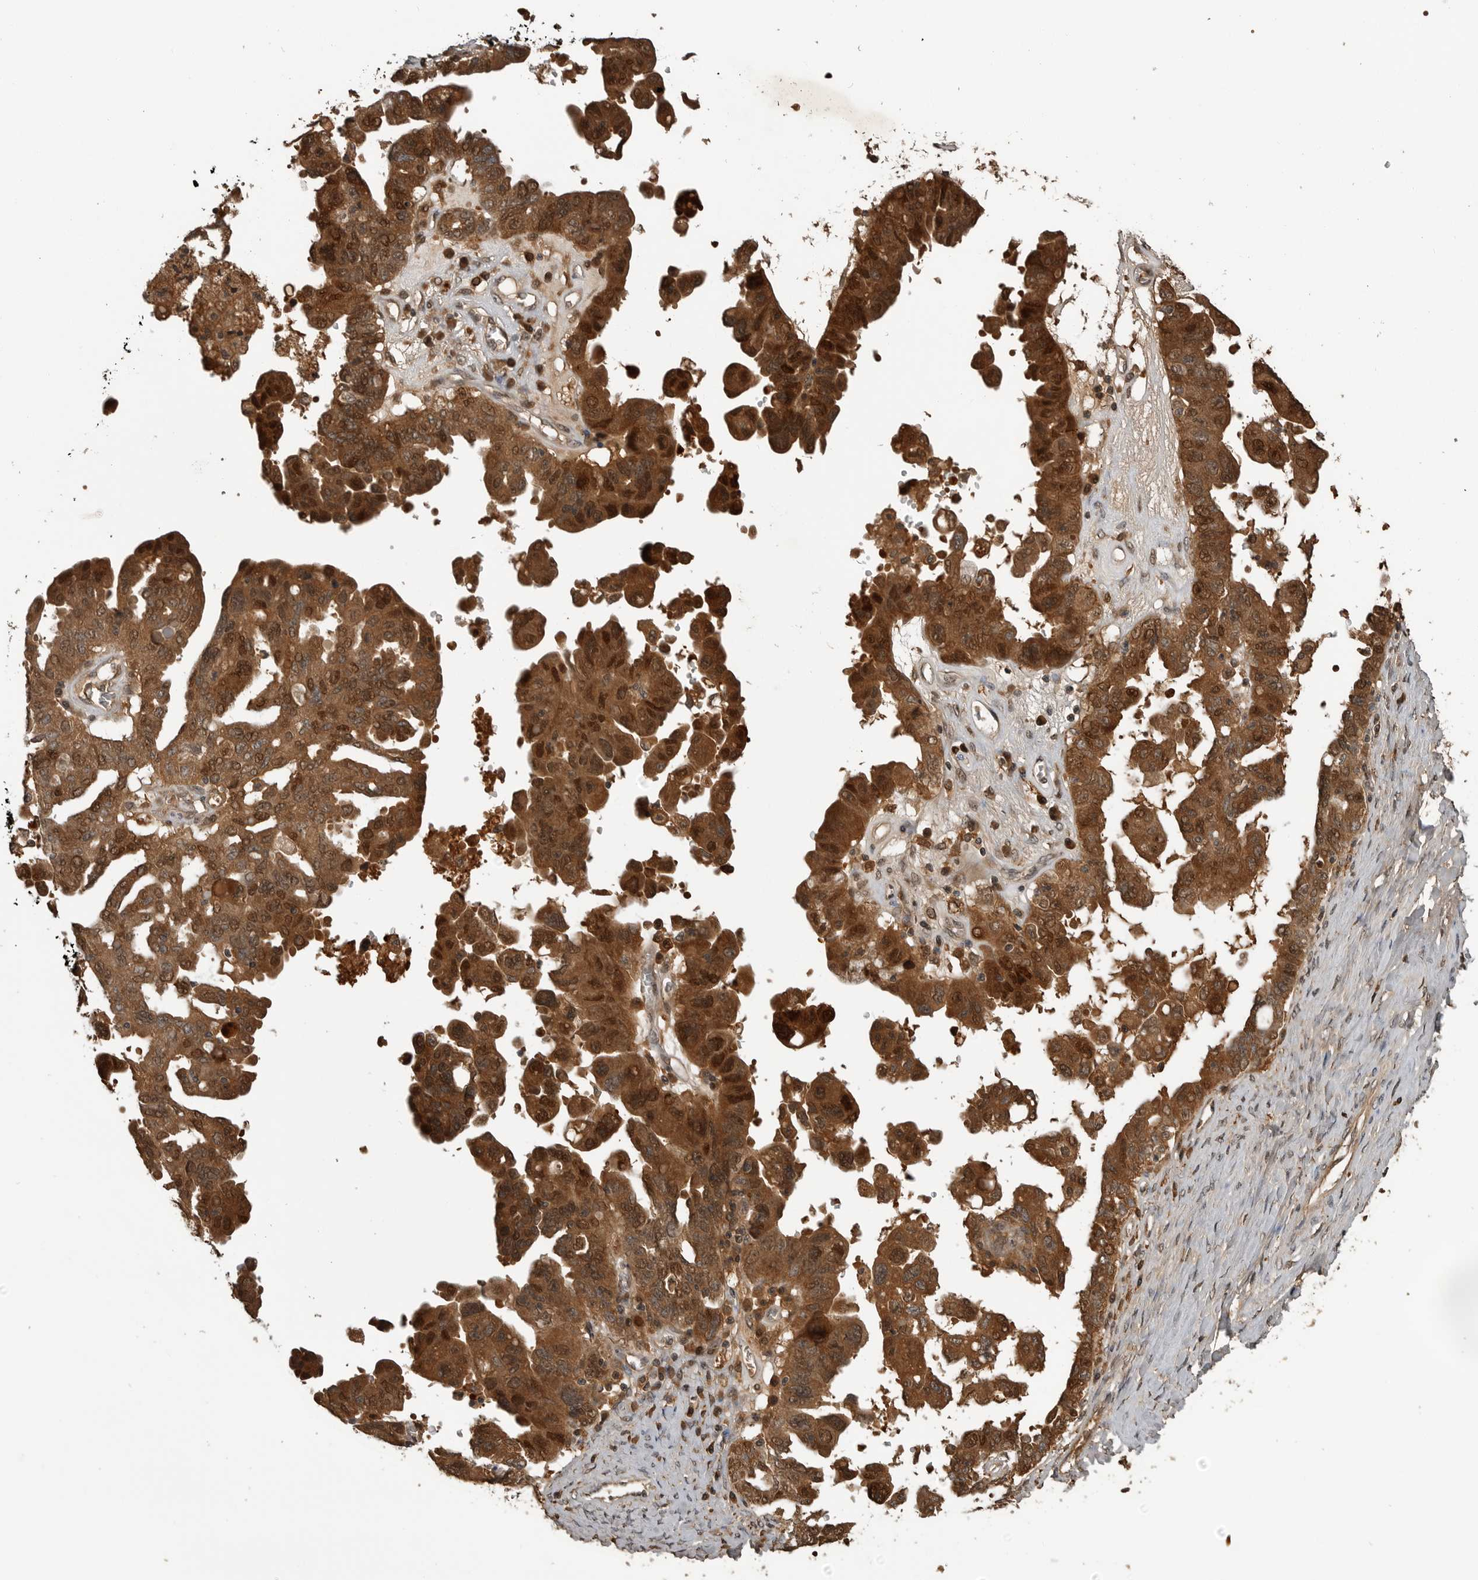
{"staining": {"intensity": "strong", "quantity": ">75%", "location": "cytoplasmic/membranous,nuclear"}, "tissue": "ovarian cancer", "cell_type": "Tumor cells", "image_type": "cancer", "snomed": [{"axis": "morphology", "description": "Carcinoma, endometroid"}, {"axis": "topography", "description": "Ovary"}], "caption": "The immunohistochemical stain highlights strong cytoplasmic/membranous and nuclear expression in tumor cells of ovarian endometroid carcinoma tissue.", "gene": "AKAP7", "patient": {"sex": "female", "age": 62}}